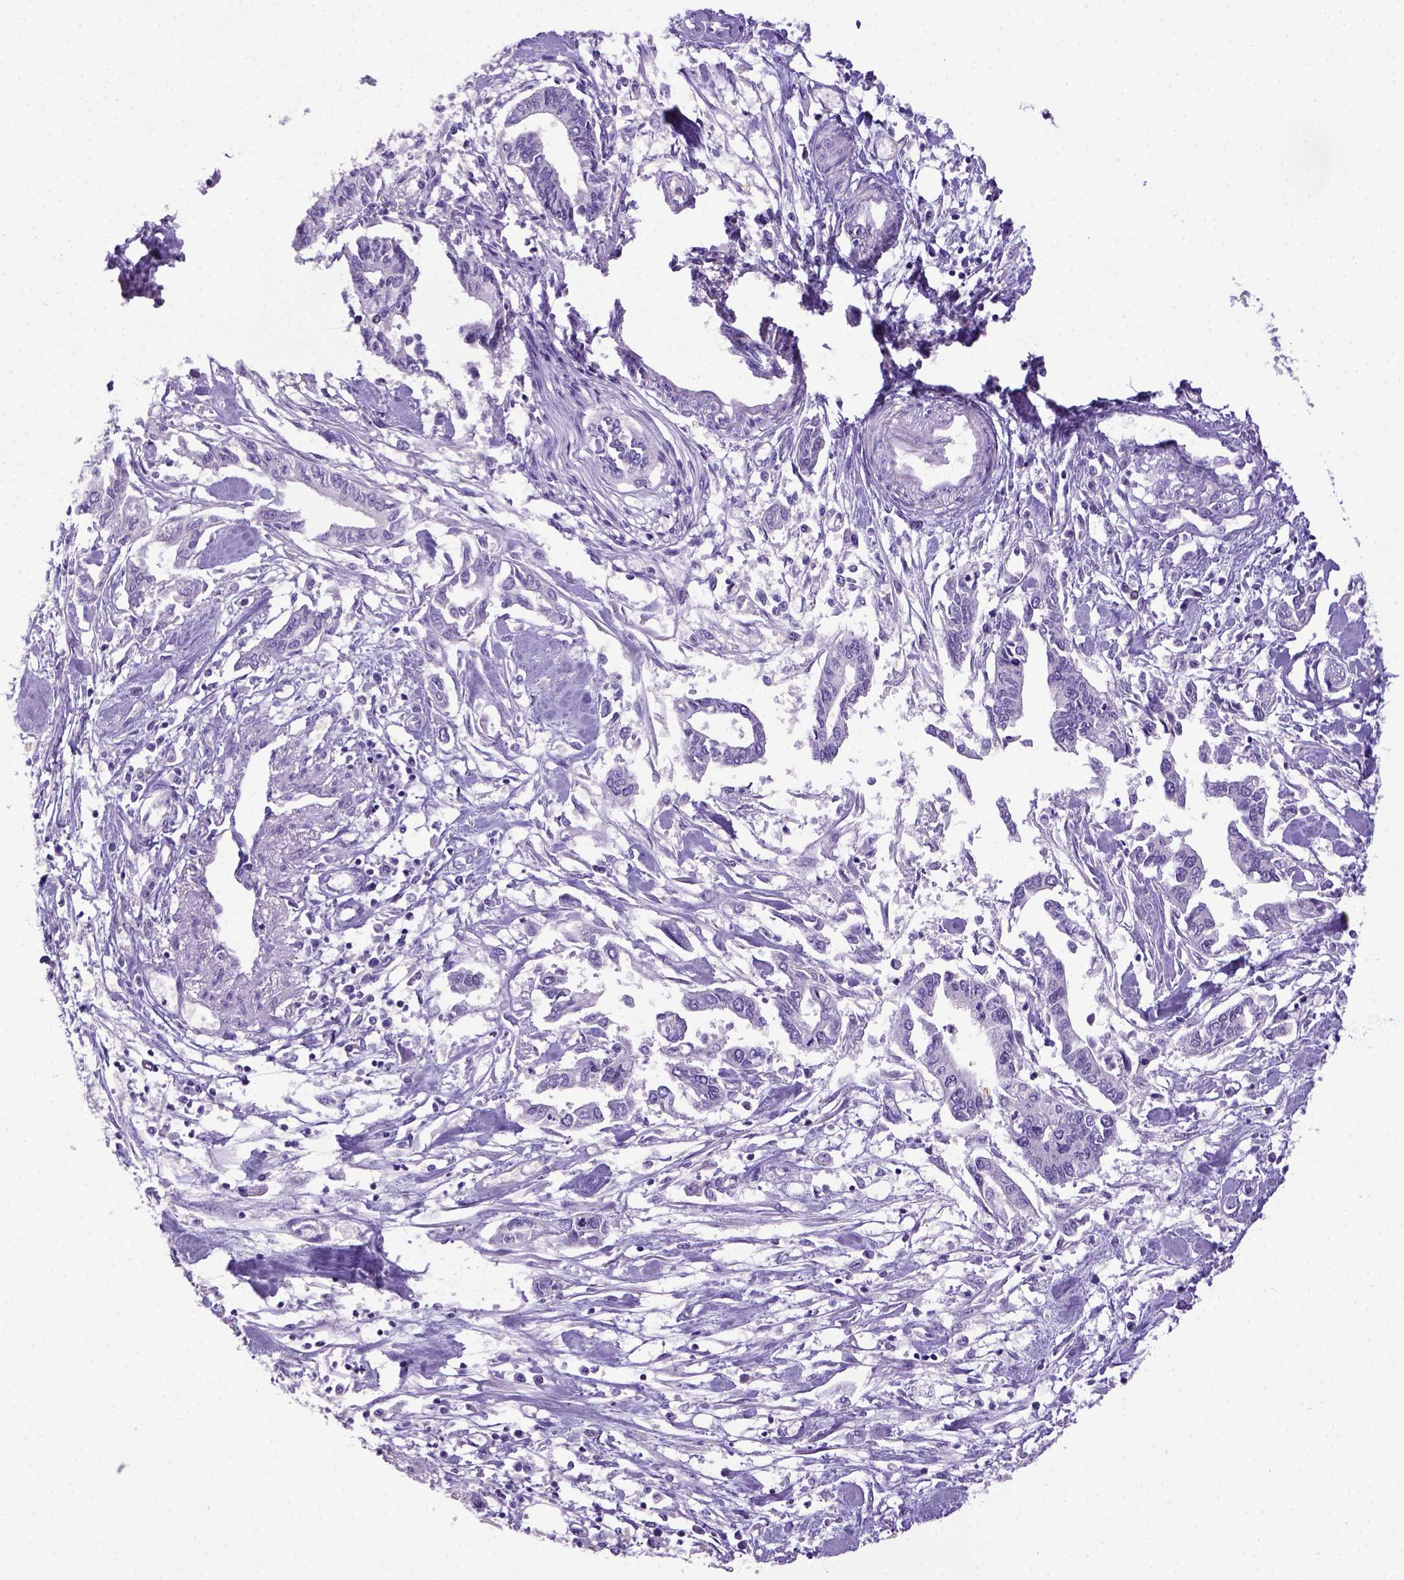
{"staining": {"intensity": "negative", "quantity": "none", "location": "none"}, "tissue": "pancreatic cancer", "cell_type": "Tumor cells", "image_type": "cancer", "snomed": [{"axis": "morphology", "description": "Adenocarcinoma, NOS"}, {"axis": "topography", "description": "Pancreas"}], "caption": "Tumor cells are negative for protein expression in human pancreatic cancer (adenocarcinoma). Nuclei are stained in blue.", "gene": "ITIH4", "patient": {"sex": "male", "age": 60}}